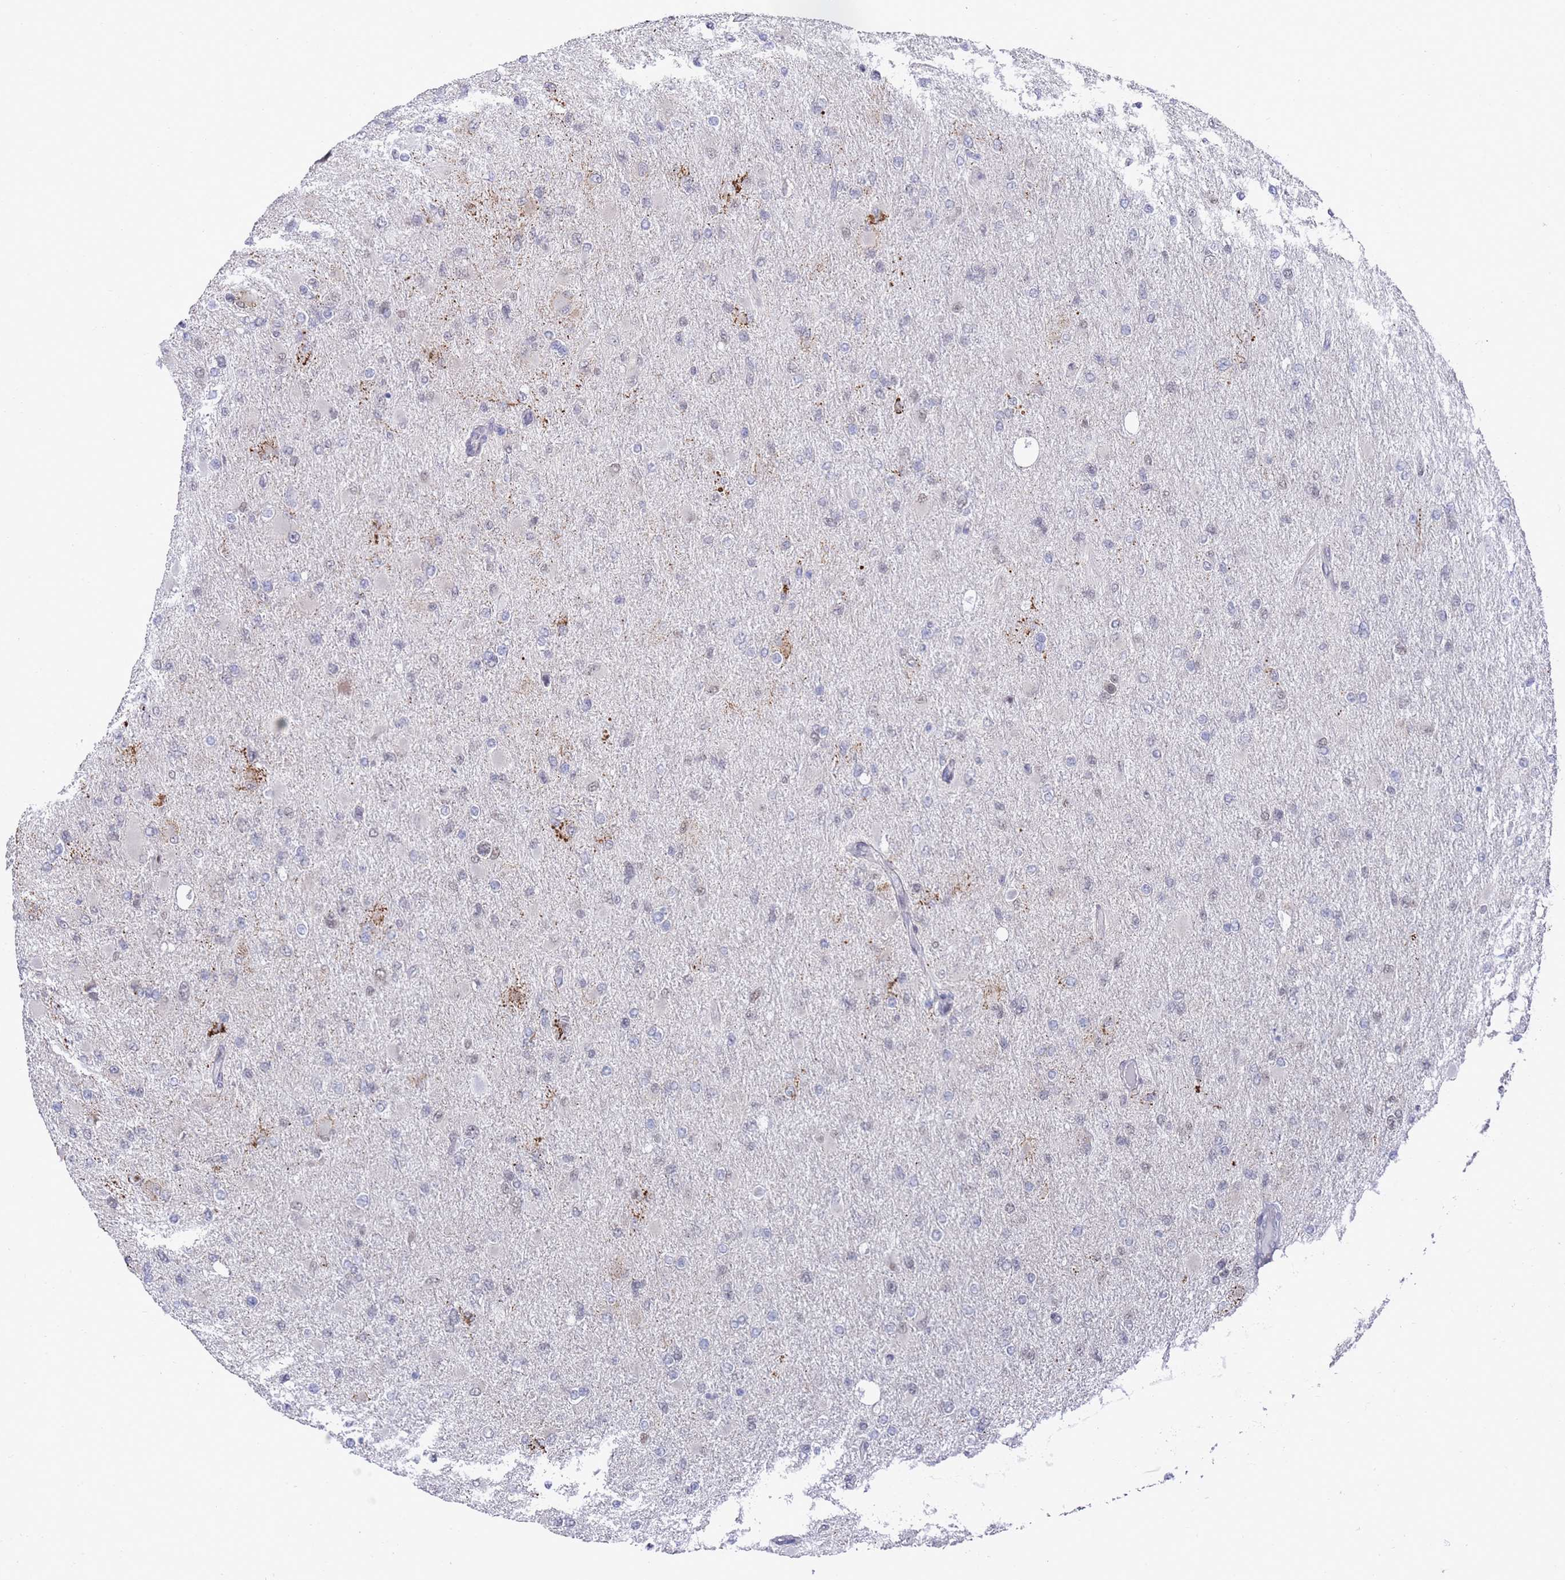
{"staining": {"intensity": "negative", "quantity": "none", "location": "none"}, "tissue": "glioma", "cell_type": "Tumor cells", "image_type": "cancer", "snomed": [{"axis": "morphology", "description": "Glioma, malignant, High grade"}, {"axis": "topography", "description": "Cerebral cortex"}], "caption": "High power microscopy image of an immunohistochemistry (IHC) histopathology image of malignant glioma (high-grade), revealing no significant expression in tumor cells. (DAB (3,3'-diaminobenzidine) immunohistochemistry (IHC) with hematoxylin counter stain).", "gene": "COPS6", "patient": {"sex": "female", "age": 36}}